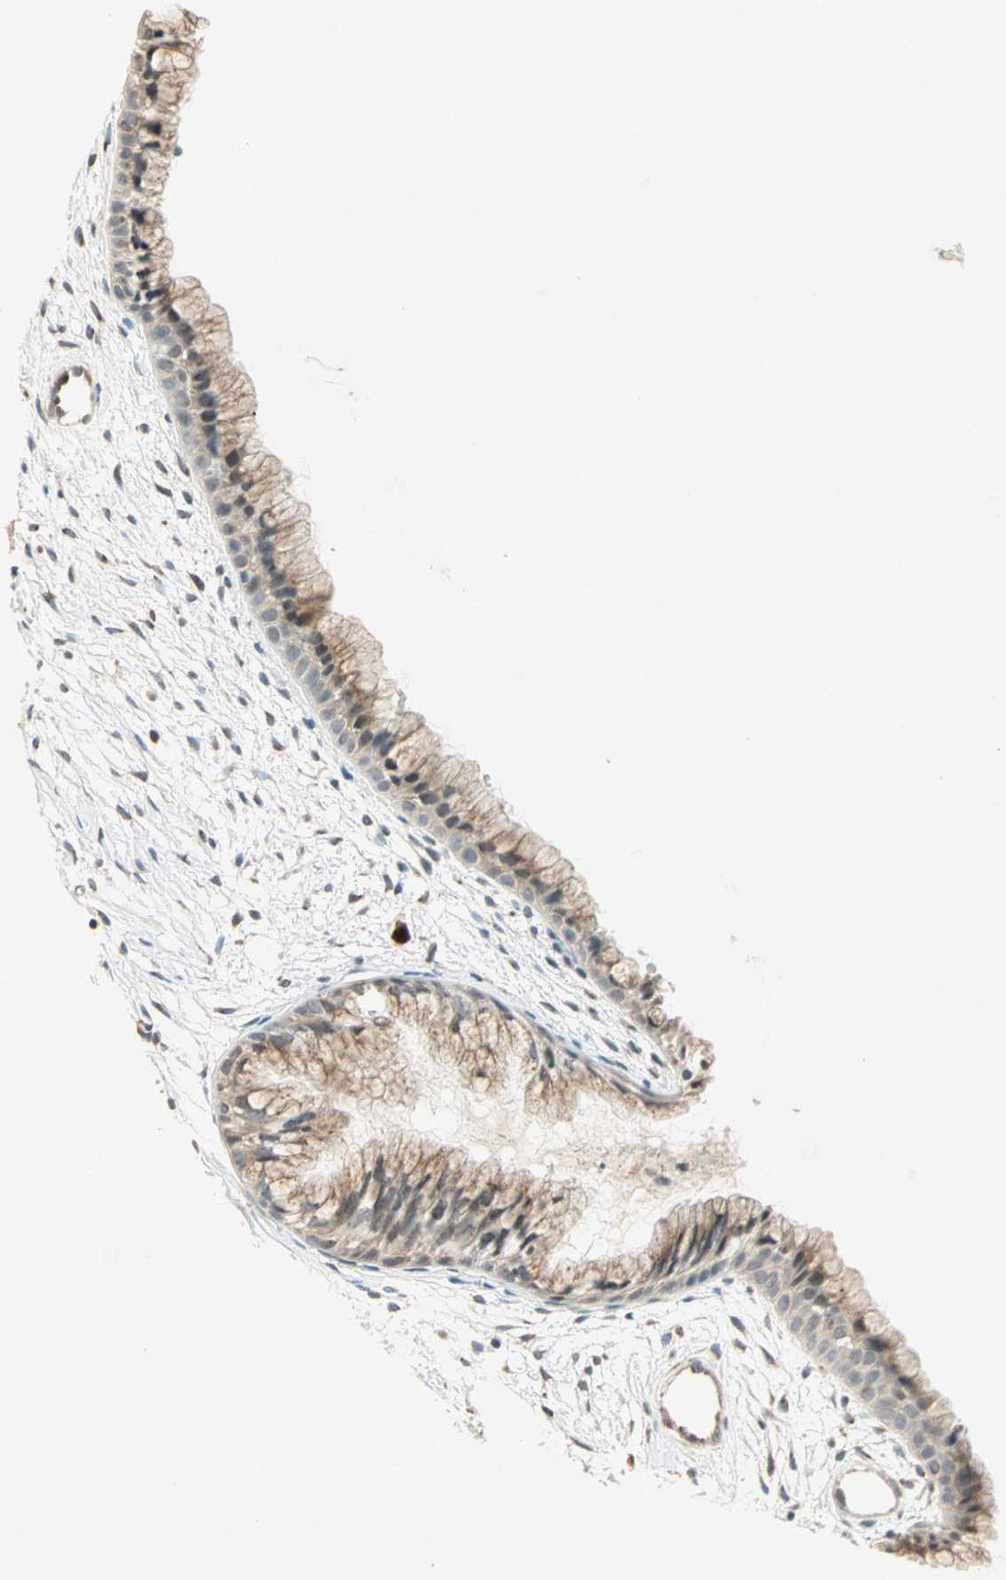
{"staining": {"intensity": "weak", "quantity": ">75%", "location": "cytoplasmic/membranous"}, "tissue": "cervix", "cell_type": "Glandular cells", "image_type": "normal", "snomed": [{"axis": "morphology", "description": "Normal tissue, NOS"}, {"axis": "topography", "description": "Cervix"}], "caption": "Immunohistochemistry (IHC) of normal cervix shows low levels of weak cytoplasmic/membranous positivity in approximately >75% of glandular cells. (Stains: DAB (3,3'-diaminobenzidine) in brown, nuclei in blue, Microscopy: brightfield microscopy at high magnification).", "gene": "PRDM2", "patient": {"sex": "female", "age": 39}}